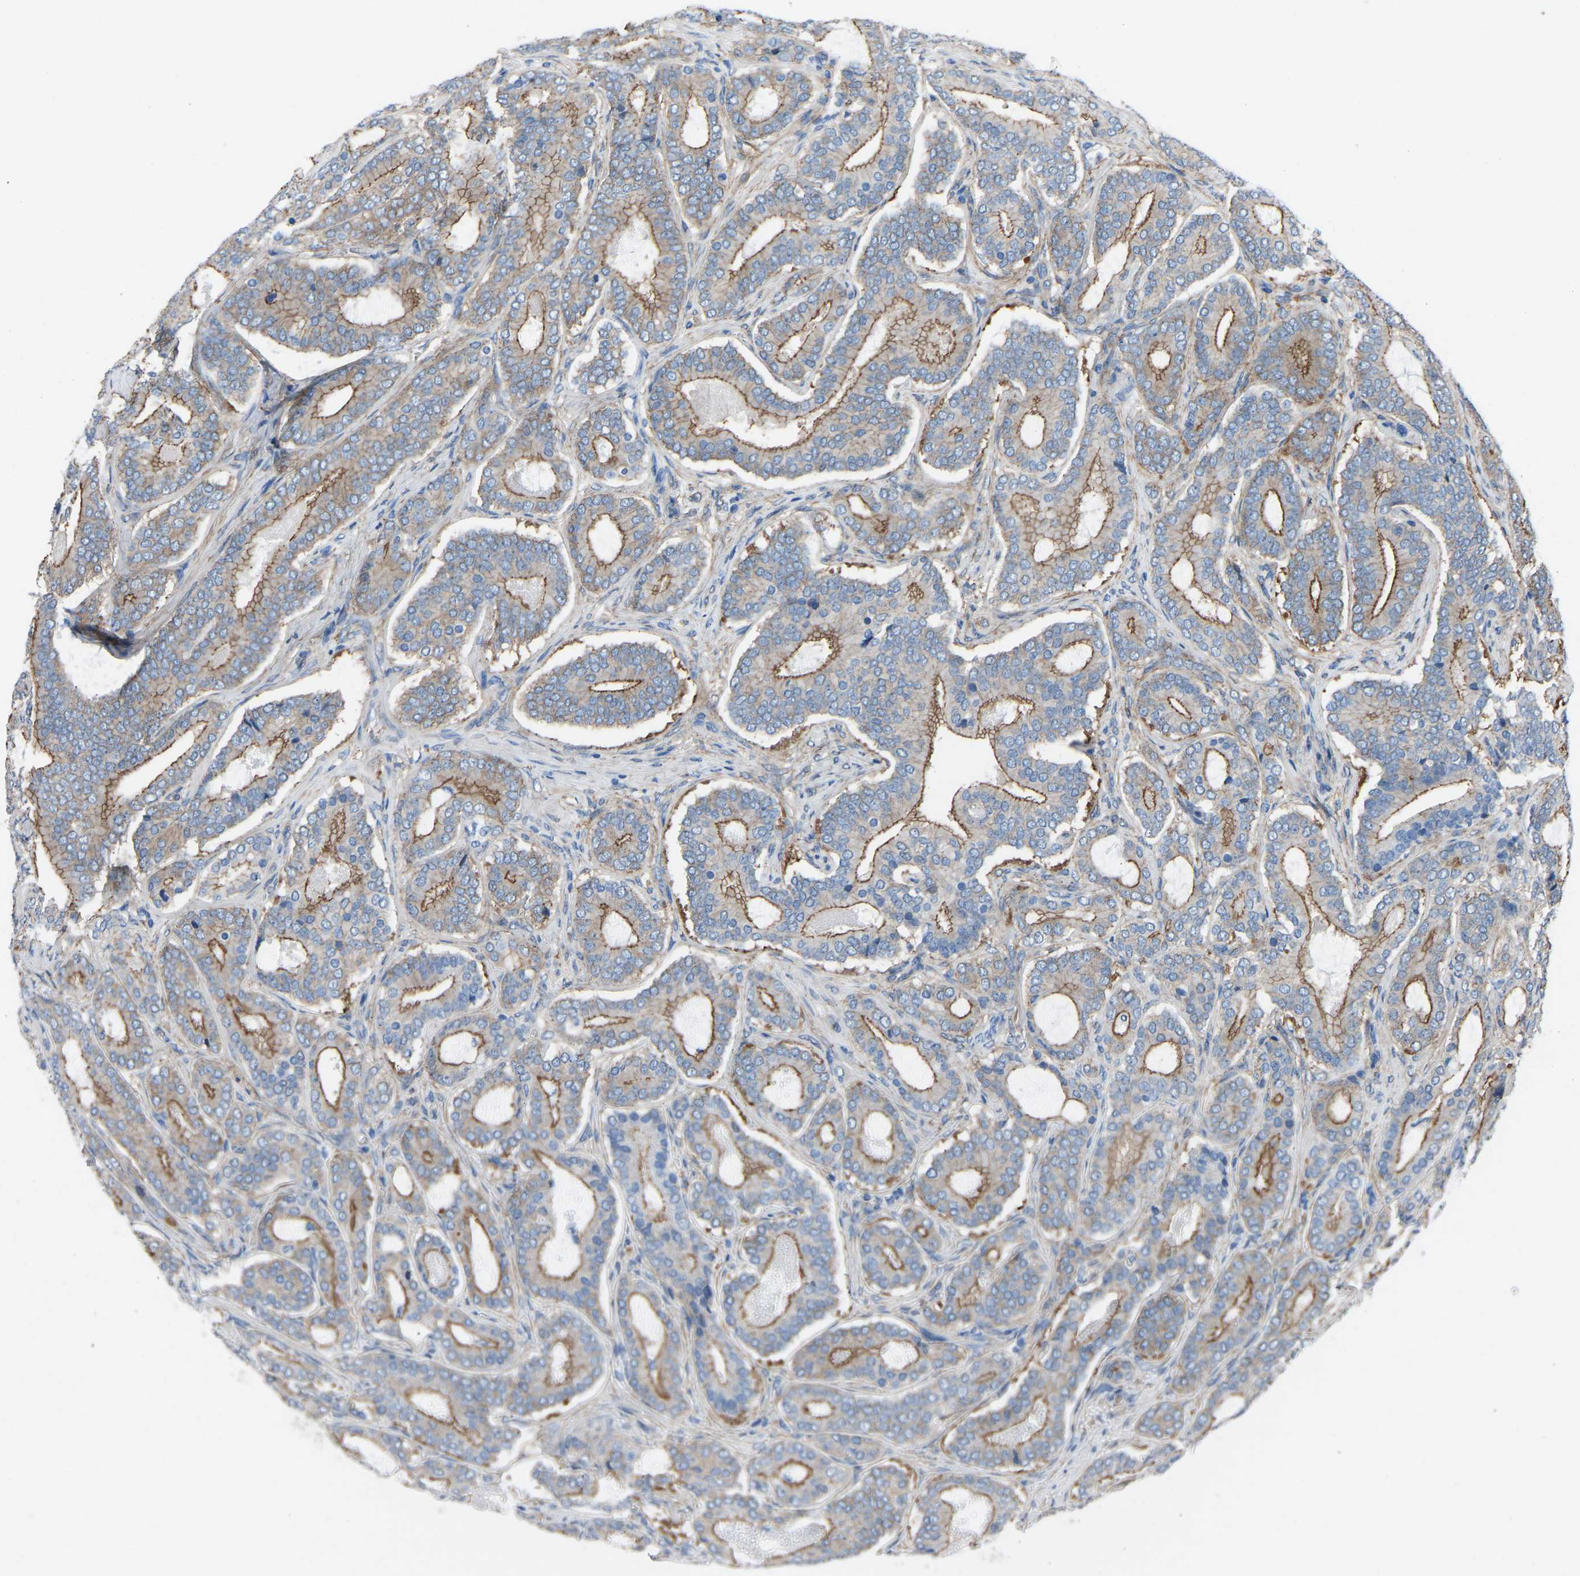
{"staining": {"intensity": "moderate", "quantity": ">75%", "location": "cytoplasmic/membranous"}, "tissue": "prostate cancer", "cell_type": "Tumor cells", "image_type": "cancer", "snomed": [{"axis": "morphology", "description": "Adenocarcinoma, High grade"}, {"axis": "topography", "description": "Prostate"}], "caption": "This photomicrograph displays prostate adenocarcinoma (high-grade) stained with immunohistochemistry to label a protein in brown. The cytoplasmic/membranous of tumor cells show moderate positivity for the protein. Nuclei are counter-stained blue.", "gene": "MYH10", "patient": {"sex": "male", "age": 60}}